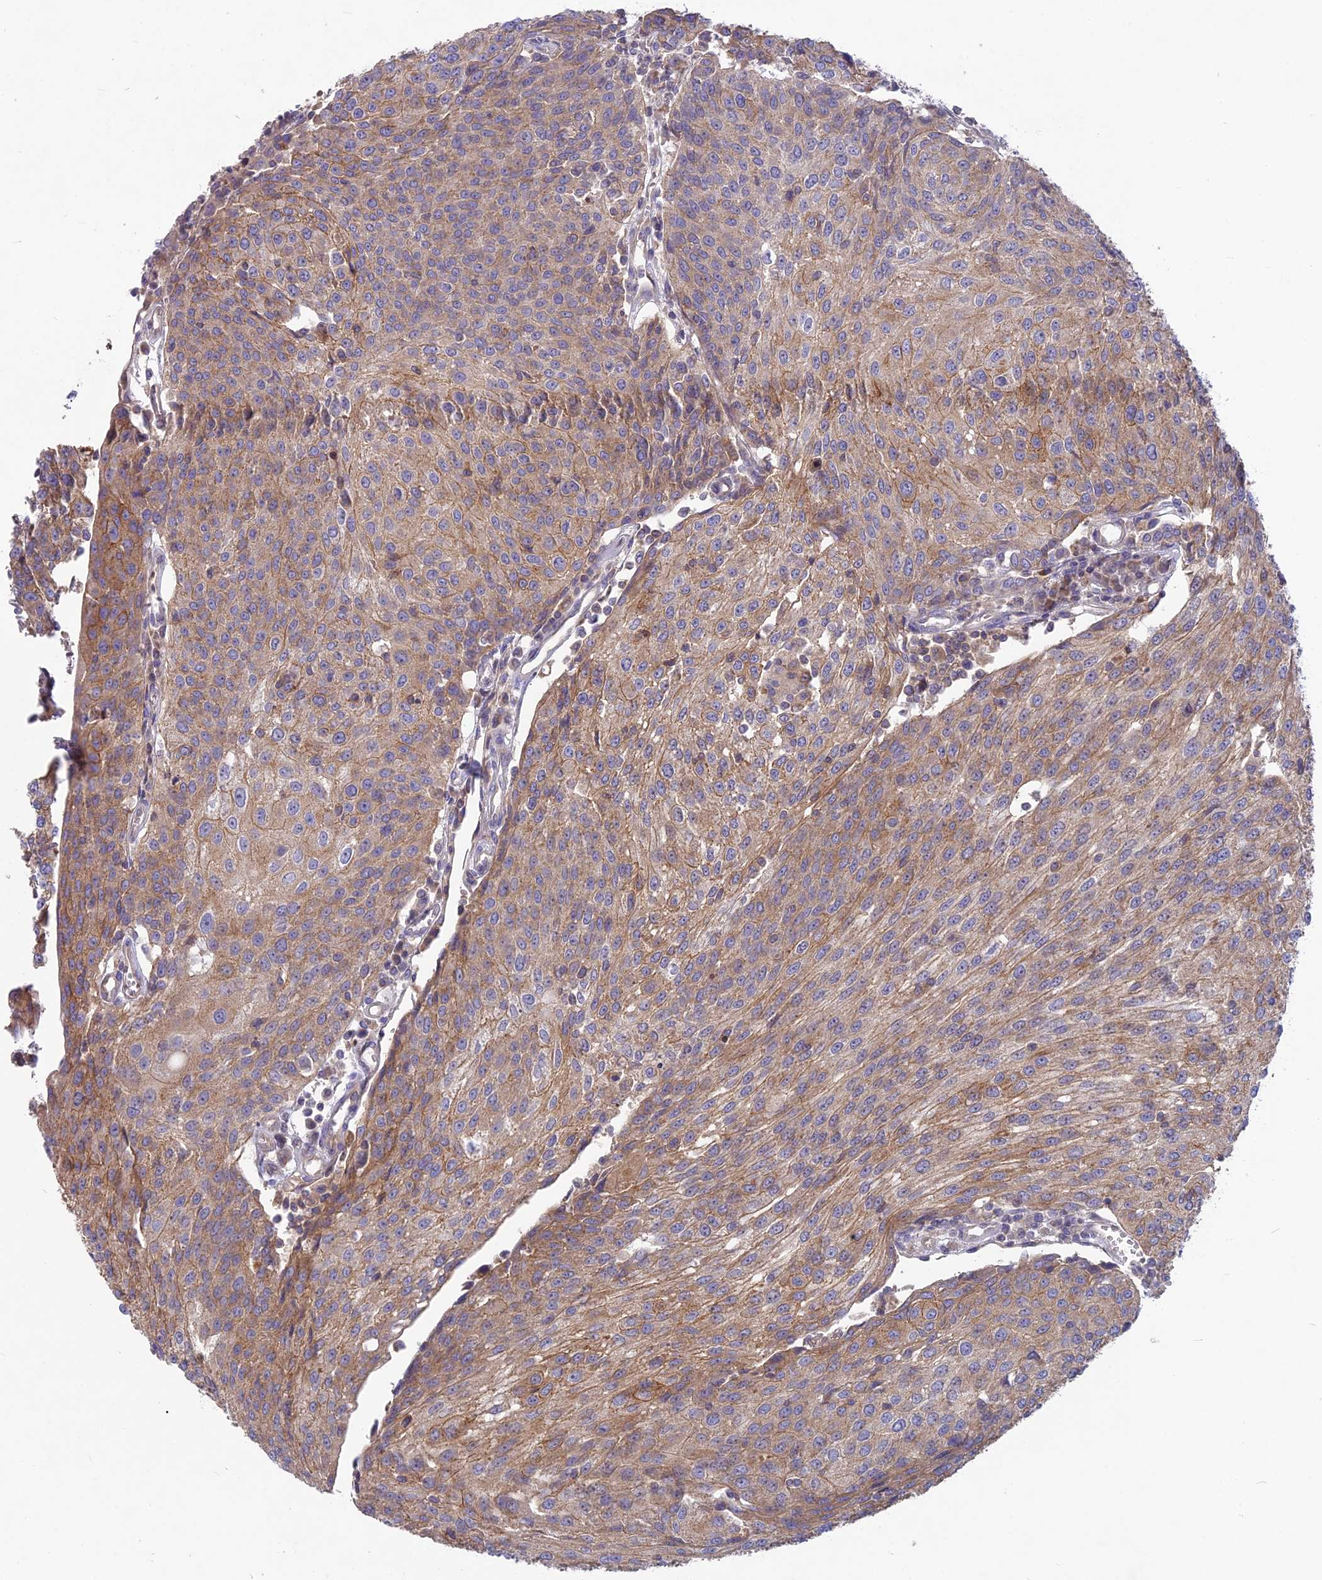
{"staining": {"intensity": "moderate", "quantity": ">75%", "location": "cytoplasmic/membranous"}, "tissue": "urothelial cancer", "cell_type": "Tumor cells", "image_type": "cancer", "snomed": [{"axis": "morphology", "description": "Urothelial carcinoma, High grade"}, {"axis": "topography", "description": "Urinary bladder"}], "caption": "Immunohistochemical staining of high-grade urothelial carcinoma shows moderate cytoplasmic/membranous protein positivity in approximately >75% of tumor cells.", "gene": "PZP", "patient": {"sex": "female", "age": 85}}